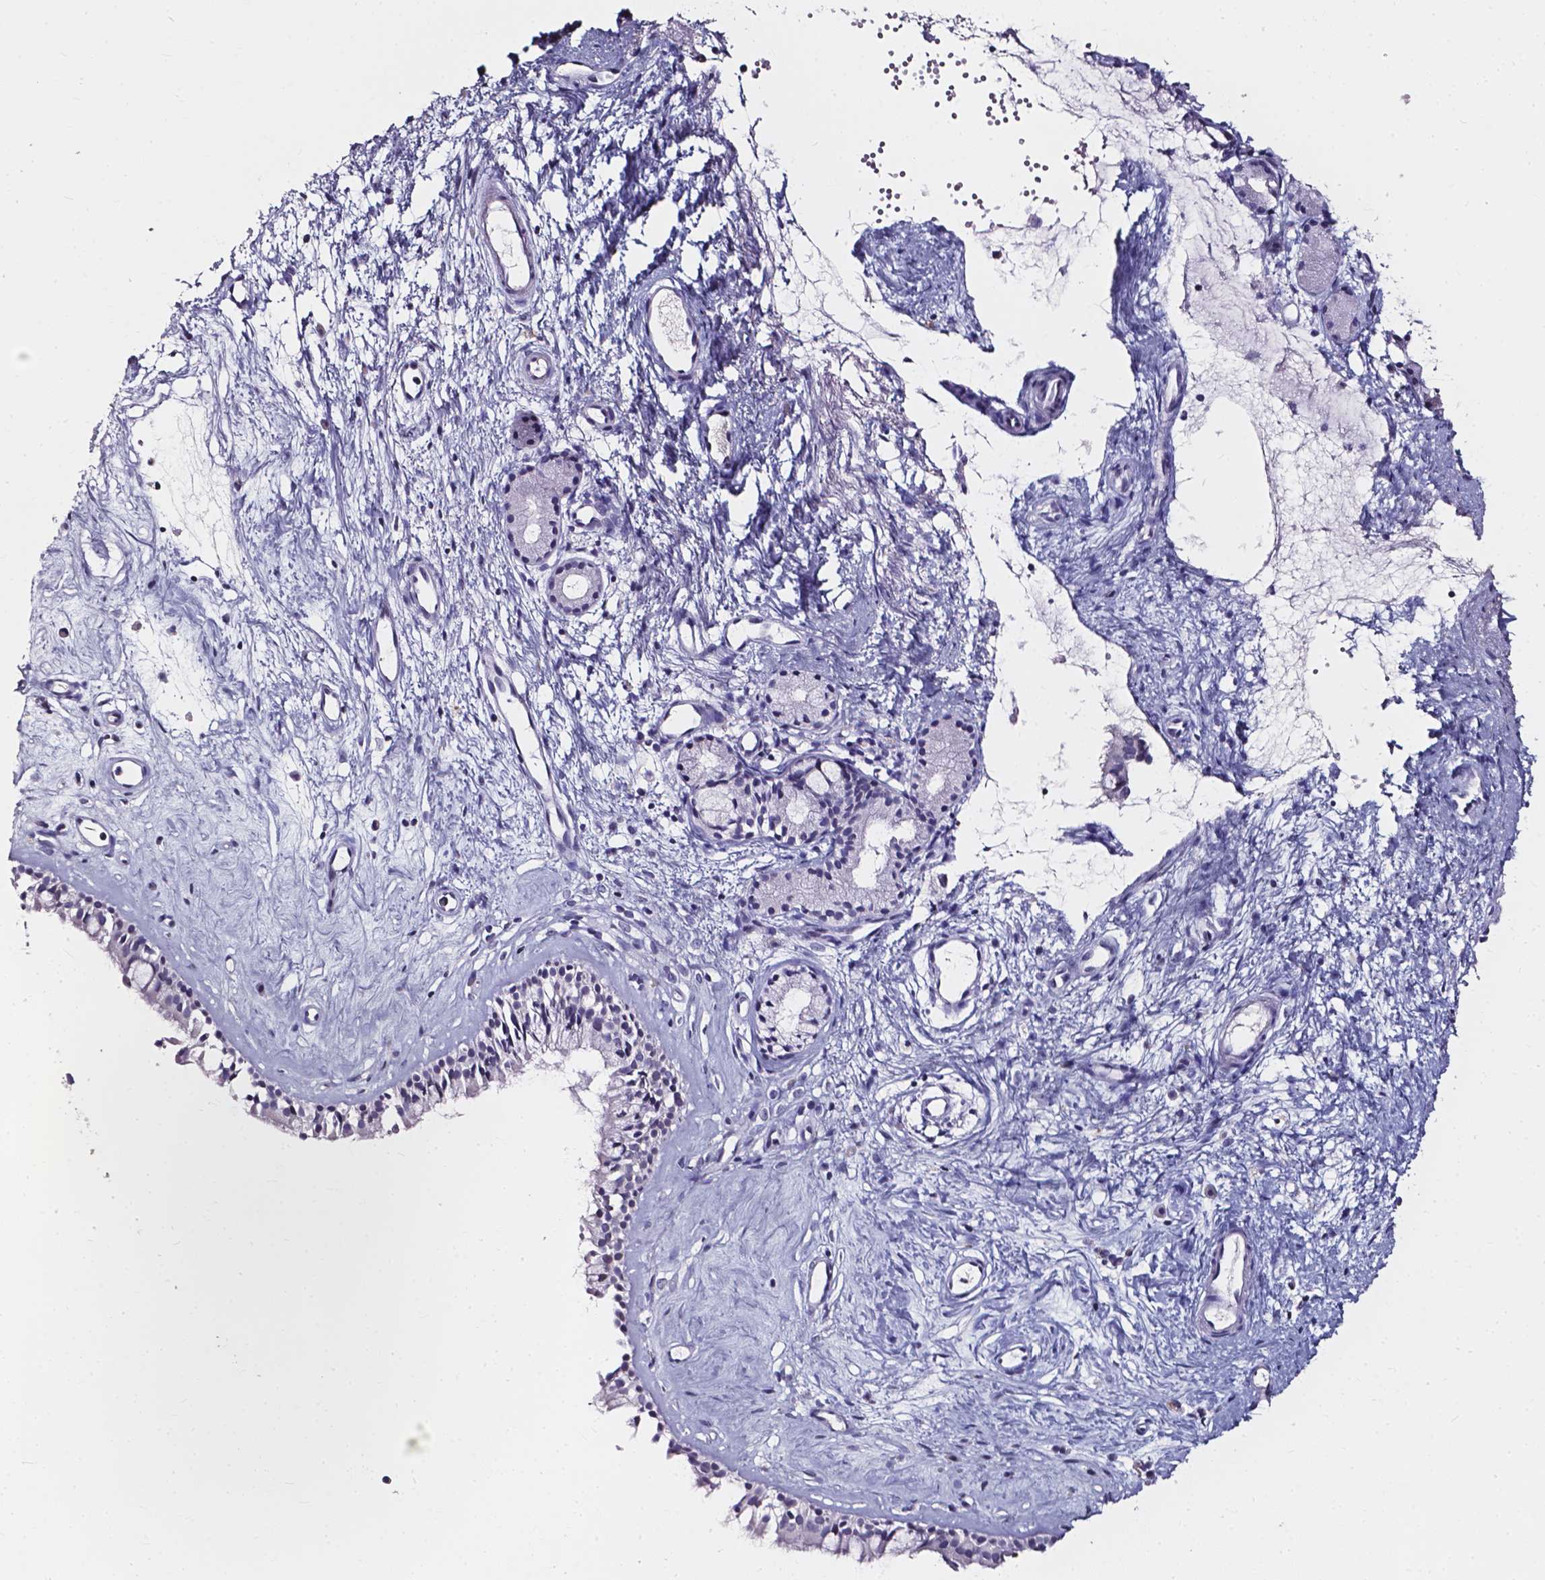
{"staining": {"intensity": "negative", "quantity": "none", "location": "none"}, "tissue": "nasopharynx", "cell_type": "Respiratory epithelial cells", "image_type": "normal", "snomed": [{"axis": "morphology", "description": "Normal tissue, NOS"}, {"axis": "topography", "description": "Nasopharynx"}], "caption": "DAB immunohistochemical staining of unremarkable human nasopharynx exhibits no significant expression in respiratory epithelial cells.", "gene": "AKR1B10", "patient": {"sex": "female", "age": 52}}